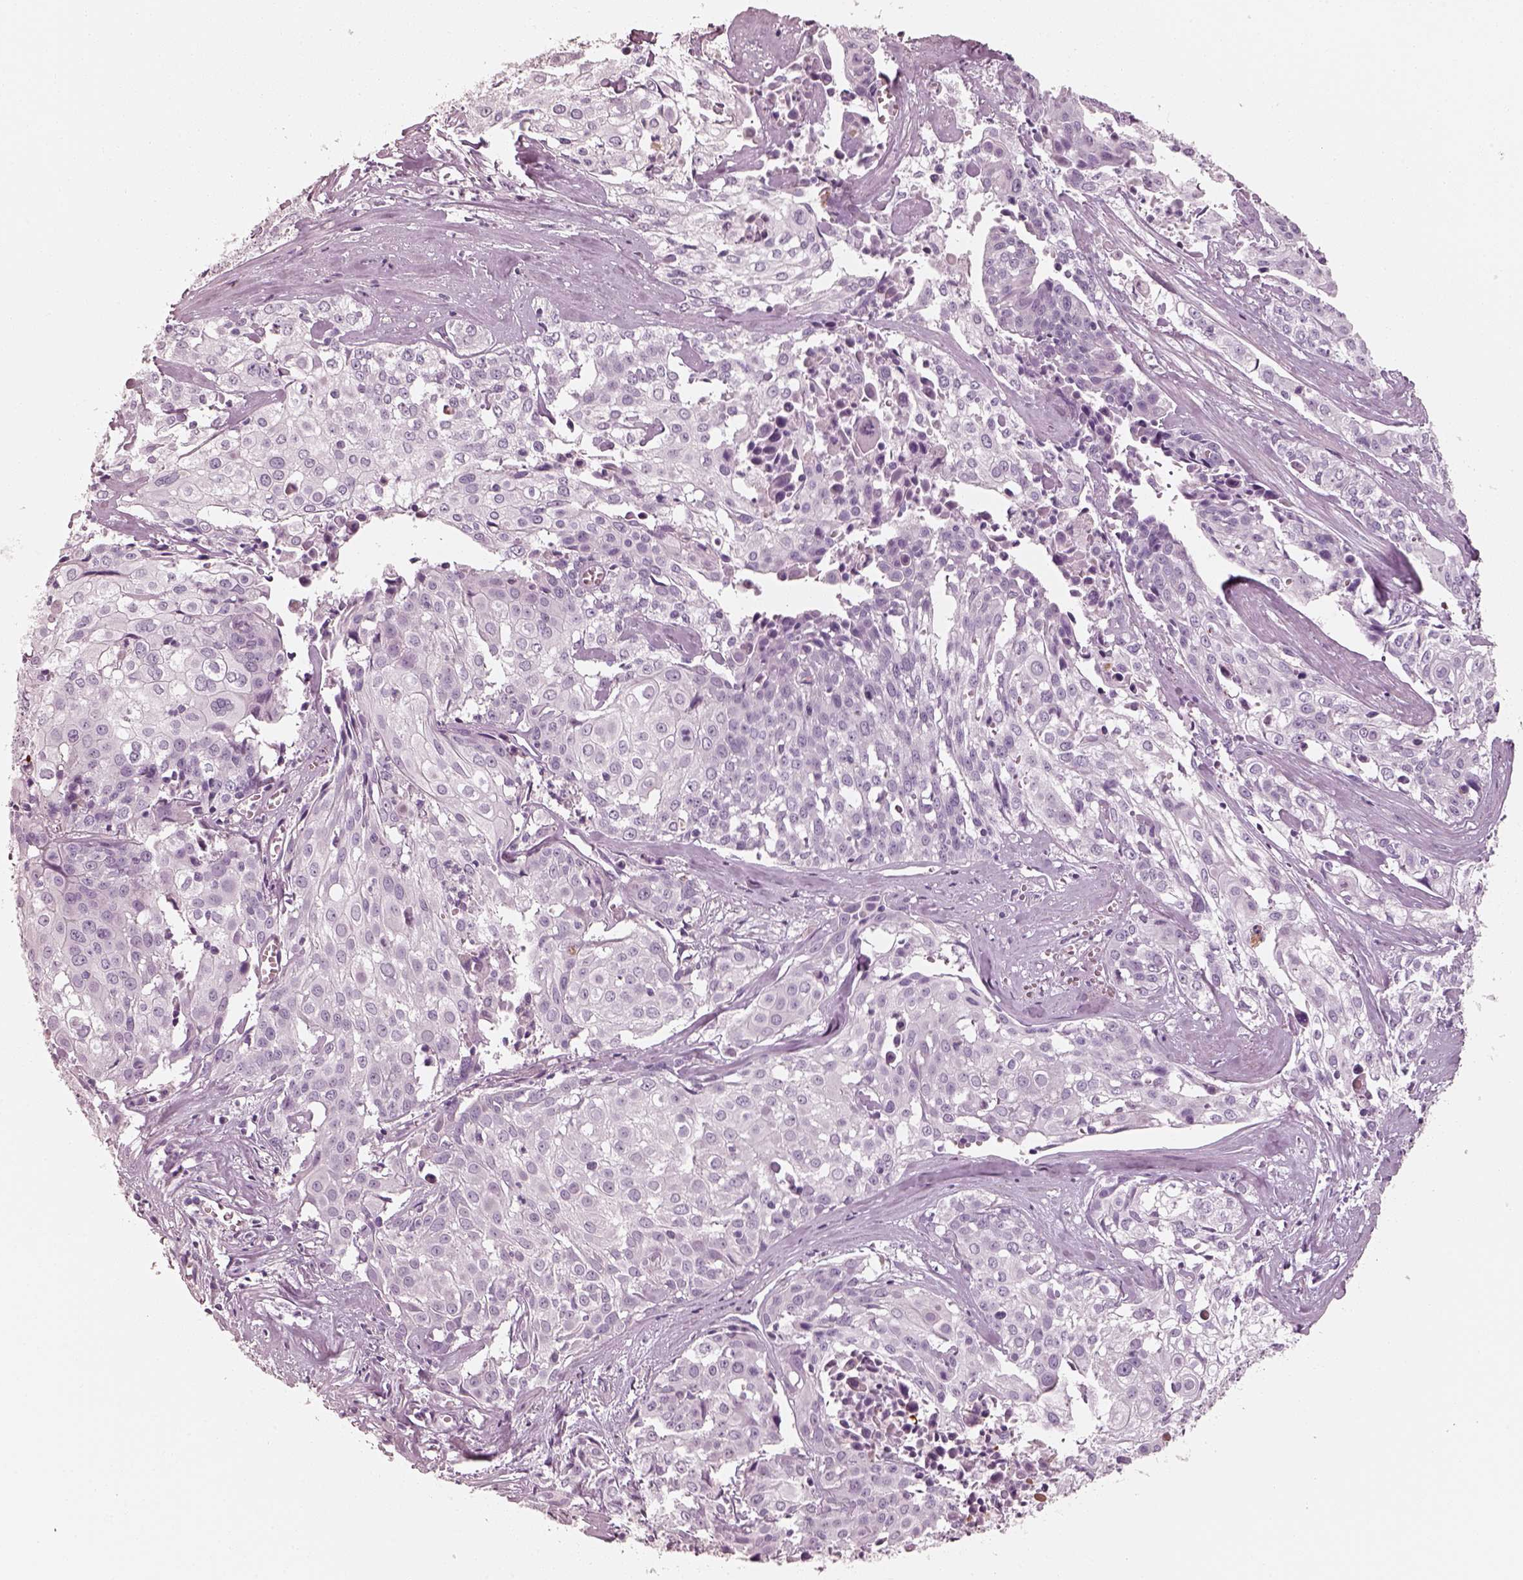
{"staining": {"intensity": "negative", "quantity": "none", "location": "none"}, "tissue": "cervical cancer", "cell_type": "Tumor cells", "image_type": "cancer", "snomed": [{"axis": "morphology", "description": "Squamous cell carcinoma, NOS"}, {"axis": "topography", "description": "Cervix"}], "caption": "Immunohistochemistry image of cervical cancer (squamous cell carcinoma) stained for a protein (brown), which shows no staining in tumor cells. The staining was performed using DAB to visualize the protein expression in brown, while the nuclei were stained in blue with hematoxylin (Magnification: 20x).", "gene": "R3HDML", "patient": {"sex": "female", "age": 39}}